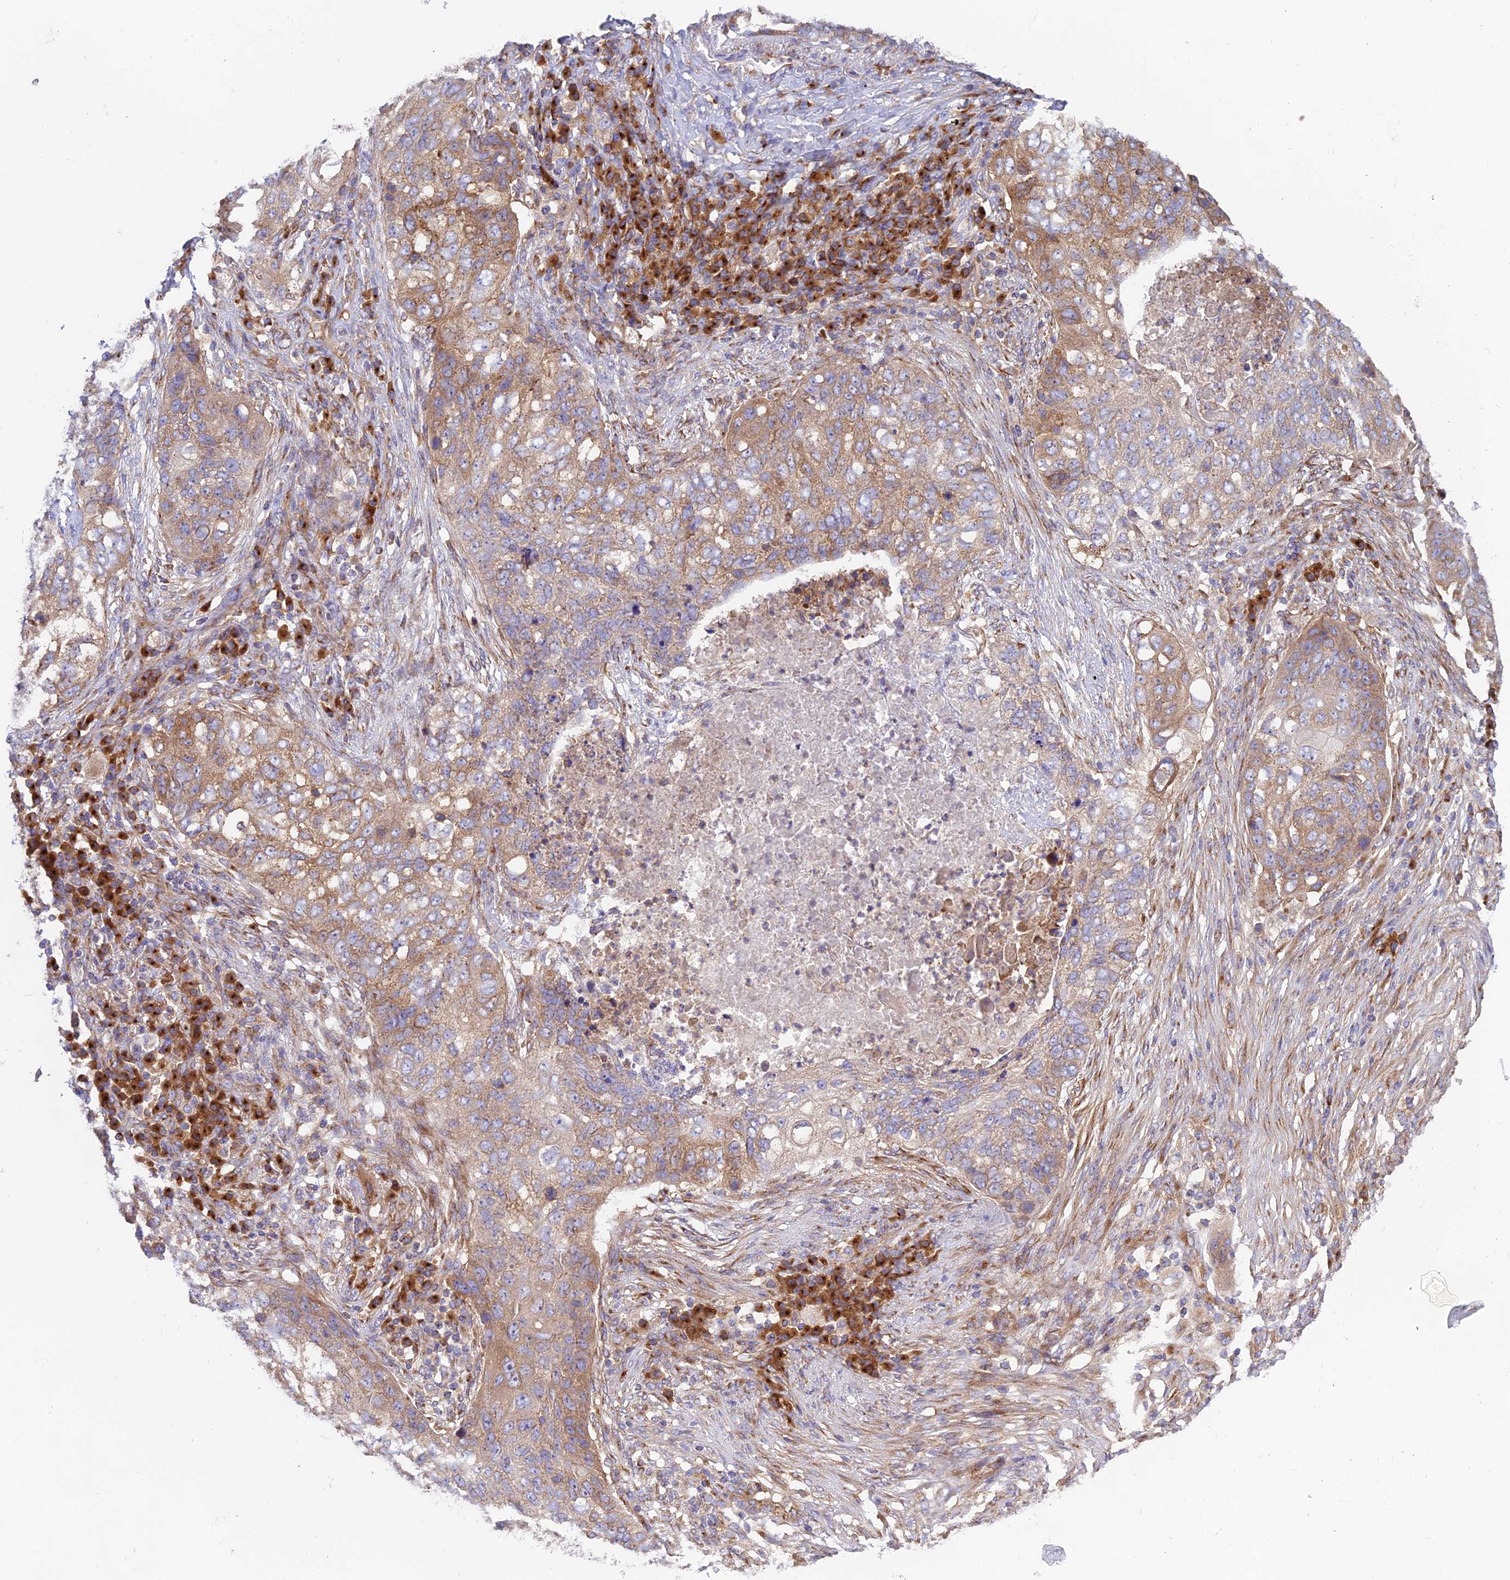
{"staining": {"intensity": "moderate", "quantity": ">75%", "location": "cytoplasmic/membranous"}, "tissue": "lung cancer", "cell_type": "Tumor cells", "image_type": "cancer", "snomed": [{"axis": "morphology", "description": "Squamous cell carcinoma, NOS"}, {"axis": "topography", "description": "Lung"}], "caption": "Lung cancer (squamous cell carcinoma) stained for a protein demonstrates moderate cytoplasmic/membranous positivity in tumor cells. (DAB (3,3'-diaminobenzidine) IHC with brightfield microscopy, high magnification).", "gene": "GOLGA3", "patient": {"sex": "female", "age": 63}}